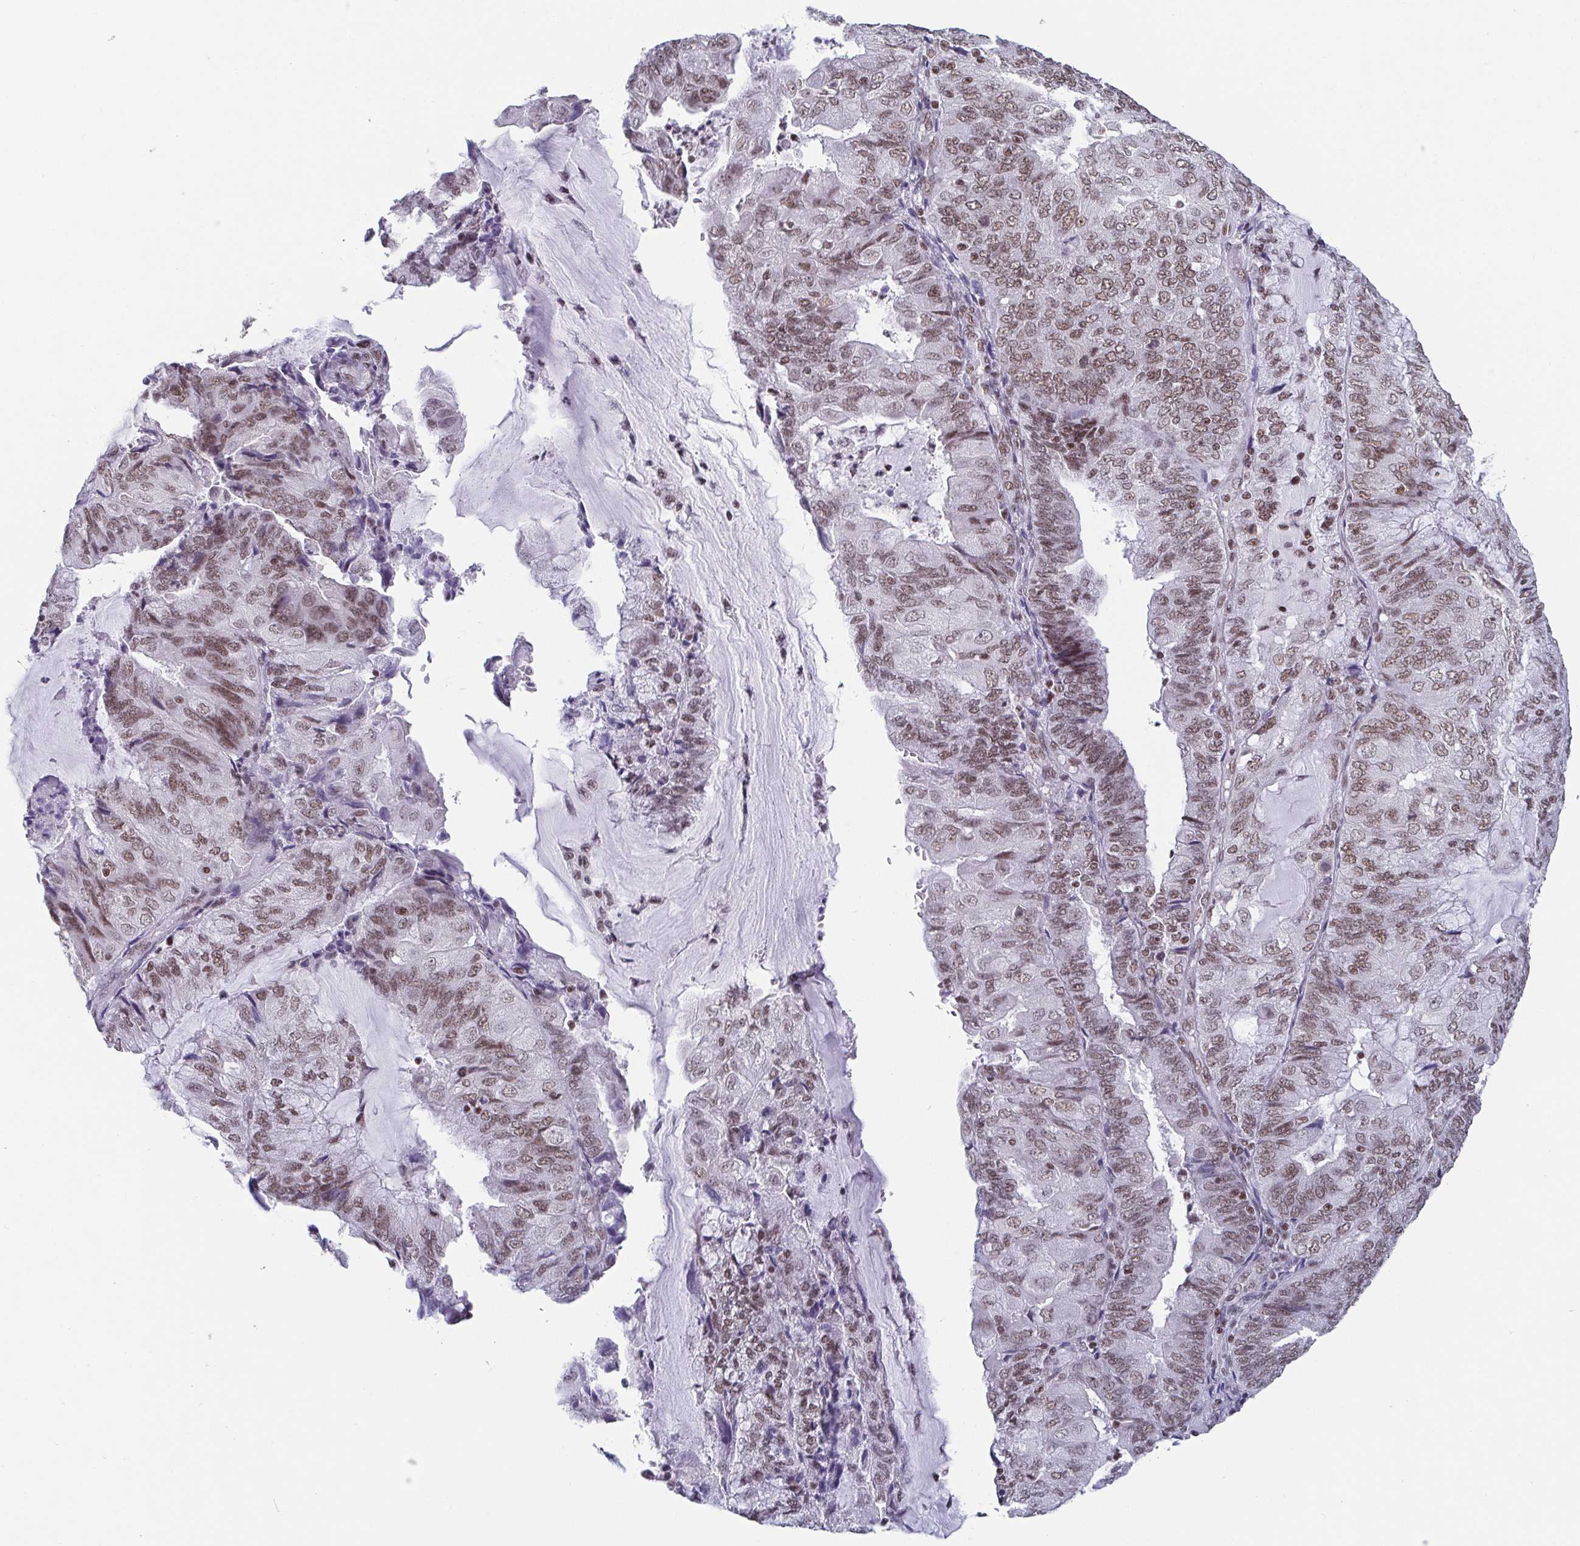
{"staining": {"intensity": "weak", "quantity": "25%-75%", "location": "nuclear"}, "tissue": "endometrial cancer", "cell_type": "Tumor cells", "image_type": "cancer", "snomed": [{"axis": "morphology", "description": "Adenocarcinoma, NOS"}, {"axis": "topography", "description": "Endometrium"}], "caption": "Endometrial cancer (adenocarcinoma) stained for a protein demonstrates weak nuclear positivity in tumor cells.", "gene": "CTCF", "patient": {"sex": "female", "age": 81}}